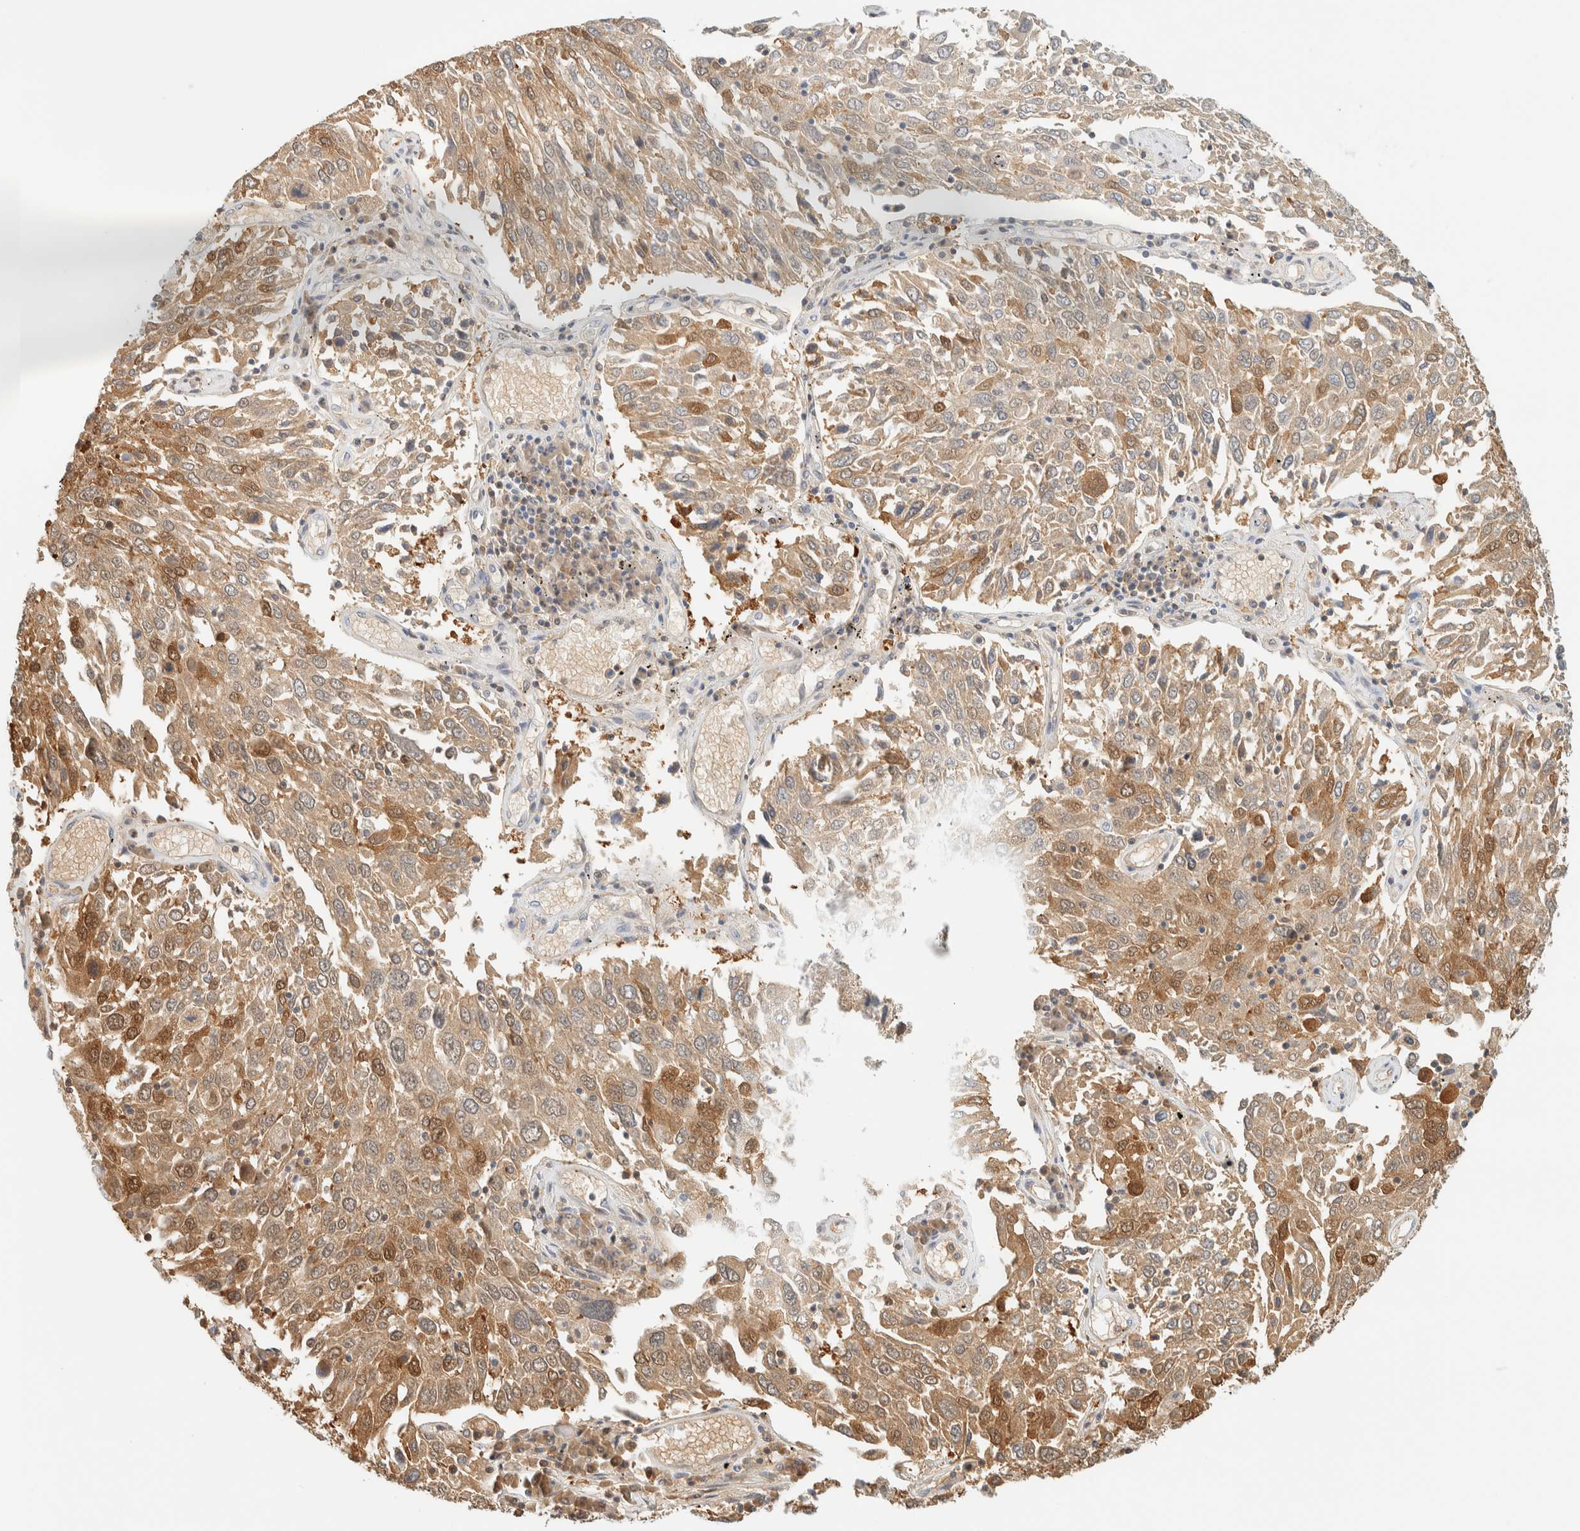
{"staining": {"intensity": "moderate", "quantity": ">75%", "location": "cytoplasmic/membranous,nuclear"}, "tissue": "lung cancer", "cell_type": "Tumor cells", "image_type": "cancer", "snomed": [{"axis": "morphology", "description": "Squamous cell carcinoma, NOS"}, {"axis": "topography", "description": "Lung"}], "caption": "Immunohistochemistry staining of lung squamous cell carcinoma, which displays medium levels of moderate cytoplasmic/membranous and nuclear staining in approximately >75% of tumor cells indicating moderate cytoplasmic/membranous and nuclear protein staining. The staining was performed using DAB (brown) for protein detection and nuclei were counterstained in hematoxylin (blue).", "gene": "ZBTB37", "patient": {"sex": "male", "age": 65}}